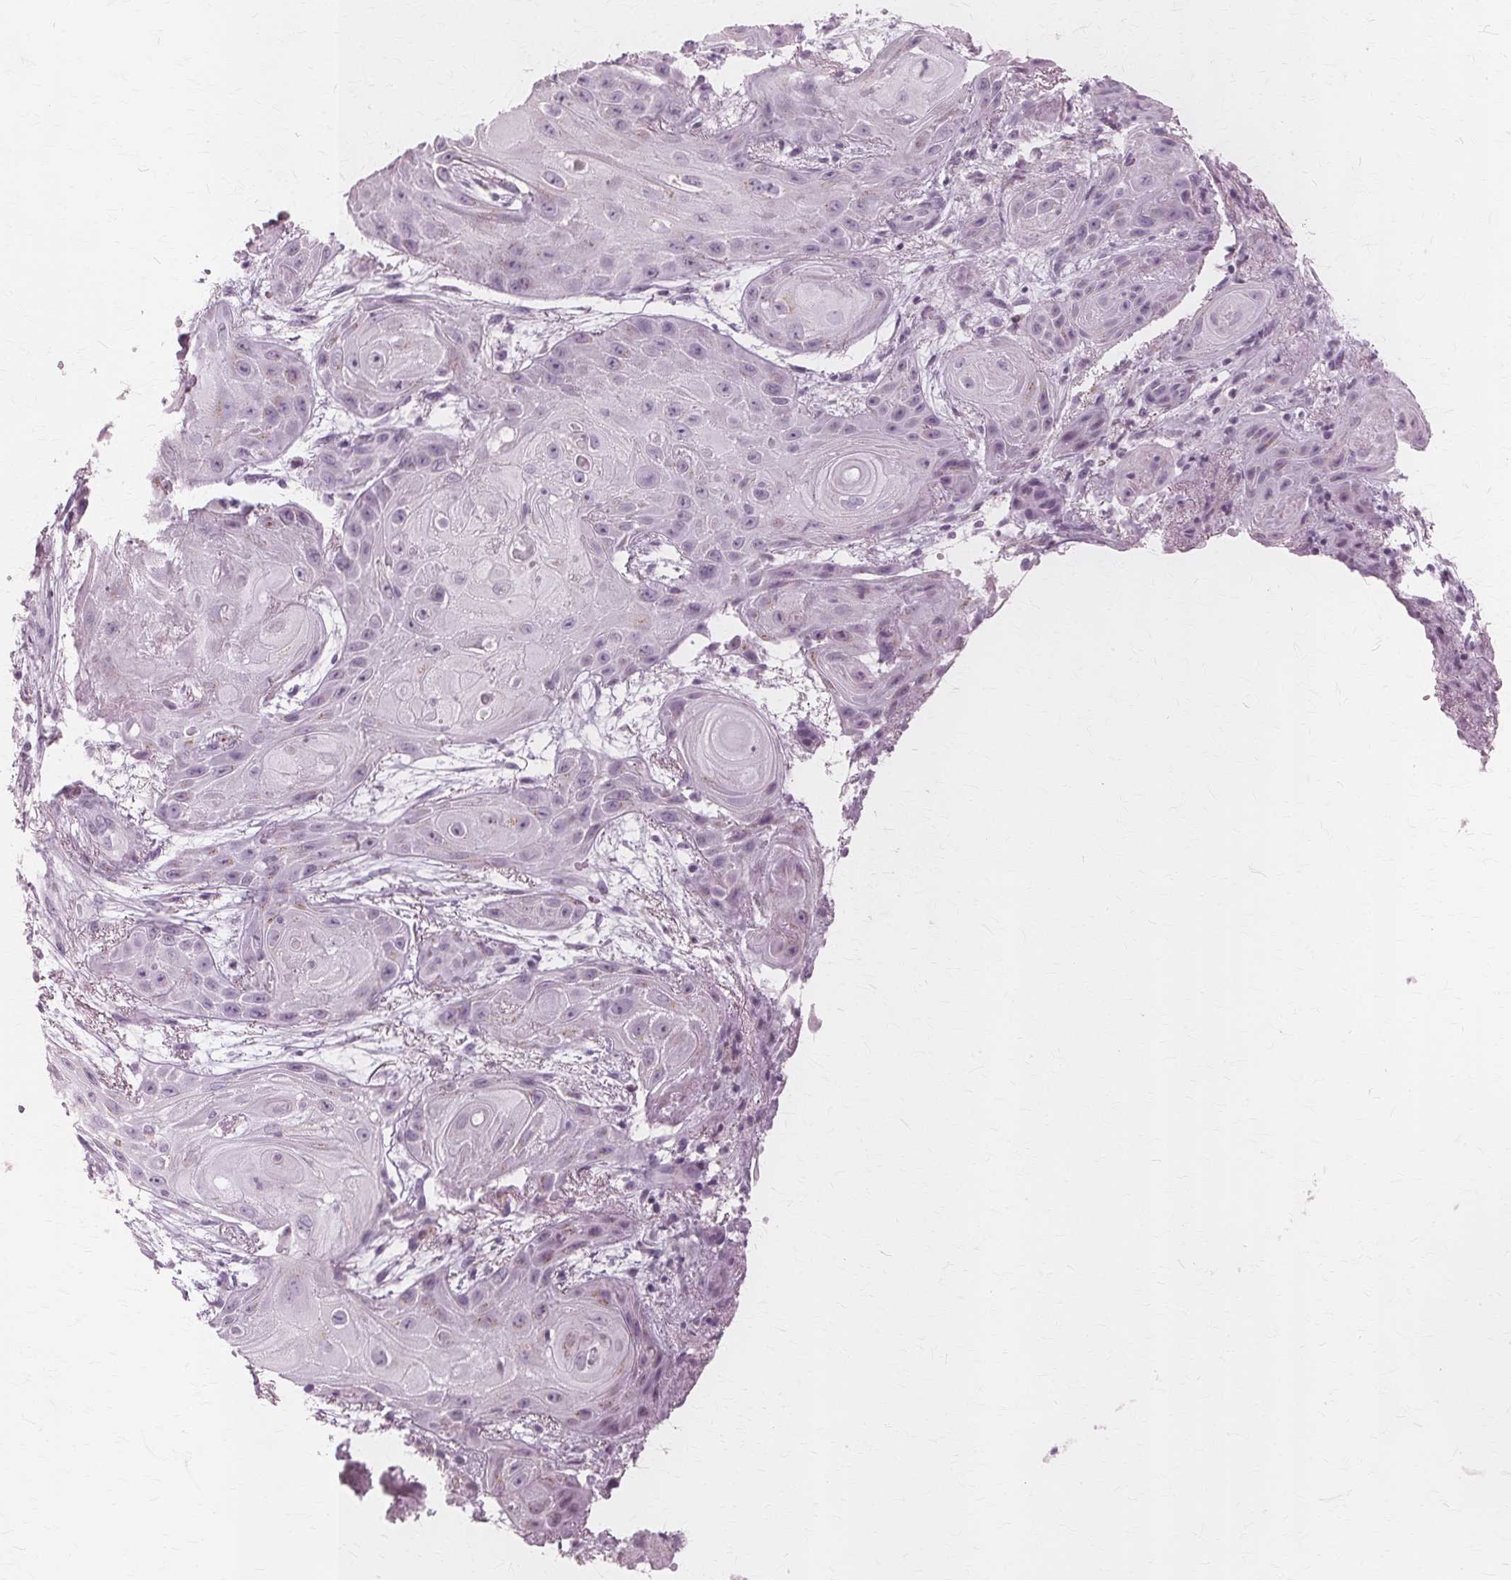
{"staining": {"intensity": "negative", "quantity": "none", "location": "none"}, "tissue": "skin cancer", "cell_type": "Tumor cells", "image_type": "cancer", "snomed": [{"axis": "morphology", "description": "Squamous cell carcinoma, NOS"}, {"axis": "topography", "description": "Skin"}], "caption": "Immunohistochemistry micrograph of neoplastic tissue: human skin cancer (squamous cell carcinoma) stained with DAB displays no significant protein expression in tumor cells.", "gene": "DNASE2", "patient": {"sex": "male", "age": 62}}